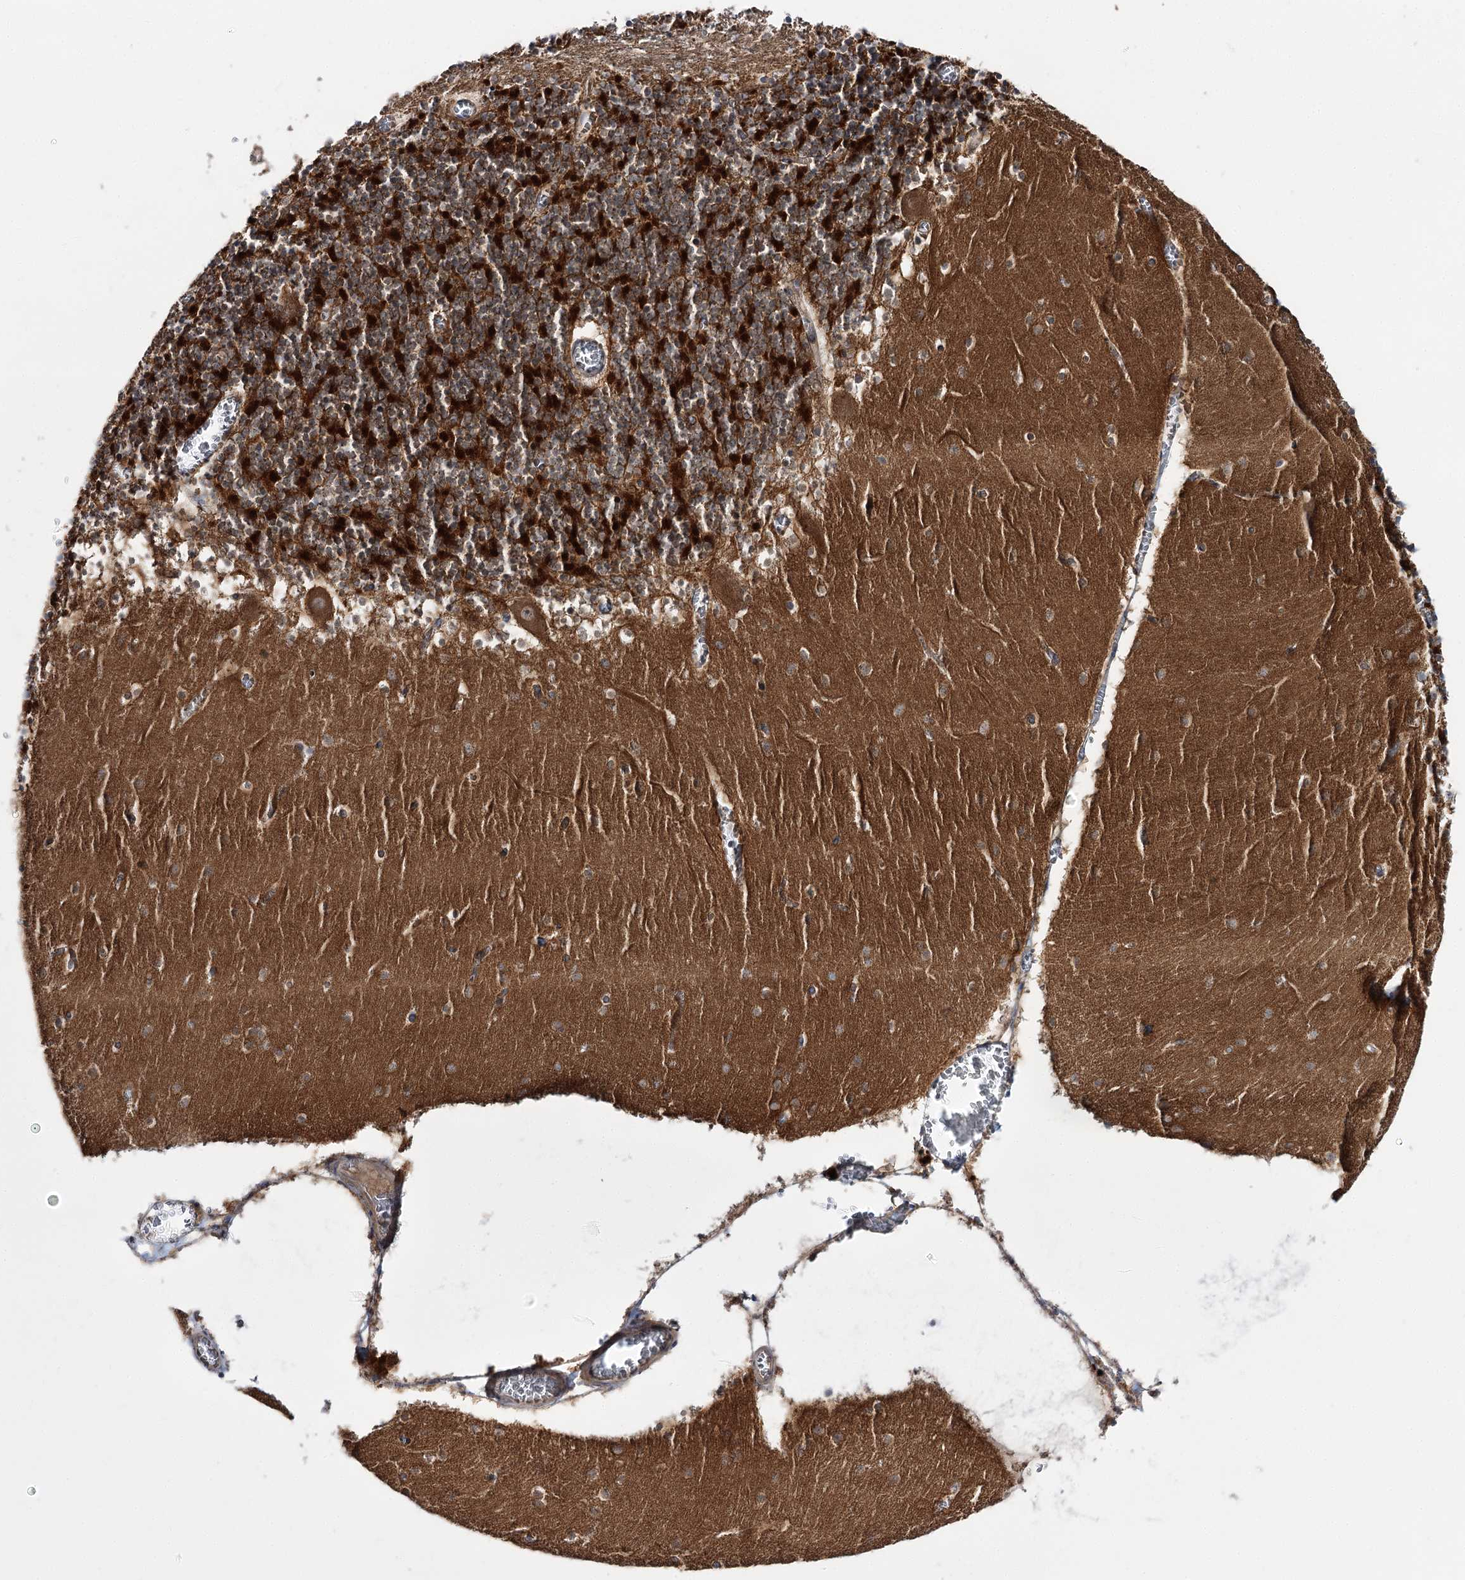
{"staining": {"intensity": "strong", "quantity": "25%-75%", "location": "cytoplasmic/membranous"}, "tissue": "cerebellum", "cell_type": "Cells in granular layer", "image_type": "normal", "snomed": [{"axis": "morphology", "description": "Normal tissue, NOS"}, {"axis": "topography", "description": "Cerebellum"}], "caption": "Protein expression analysis of benign human cerebellum reveals strong cytoplasmic/membranous expression in approximately 25%-75% of cells in granular layer.", "gene": "C11orf80", "patient": {"sex": "female", "age": 28}}